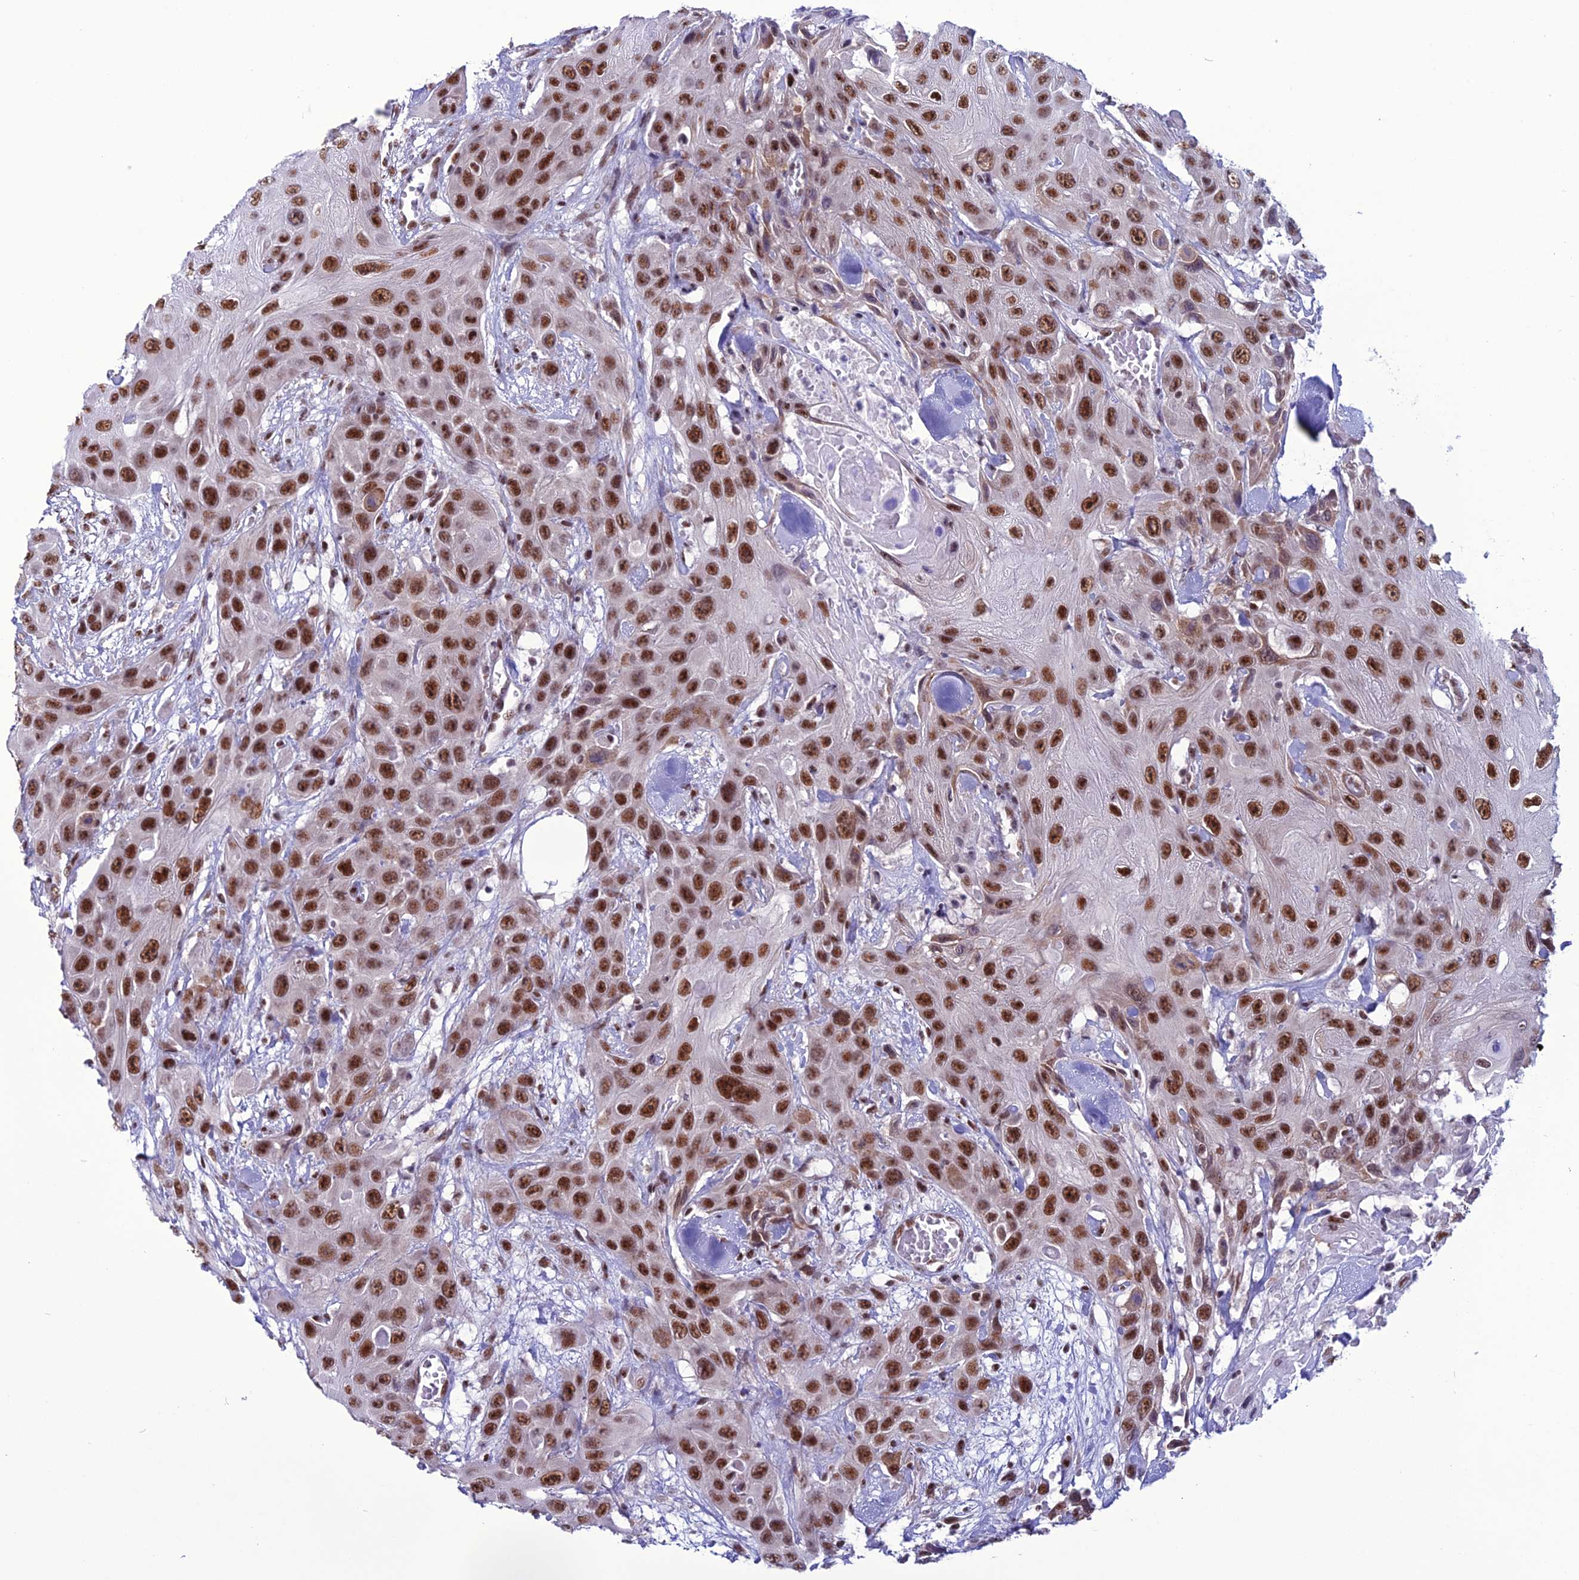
{"staining": {"intensity": "strong", "quantity": ">75%", "location": "nuclear"}, "tissue": "head and neck cancer", "cell_type": "Tumor cells", "image_type": "cancer", "snomed": [{"axis": "morphology", "description": "Squamous cell carcinoma, NOS"}, {"axis": "topography", "description": "Head-Neck"}], "caption": "A brown stain labels strong nuclear staining of a protein in human head and neck cancer tumor cells.", "gene": "U2AF1", "patient": {"sex": "male", "age": 81}}